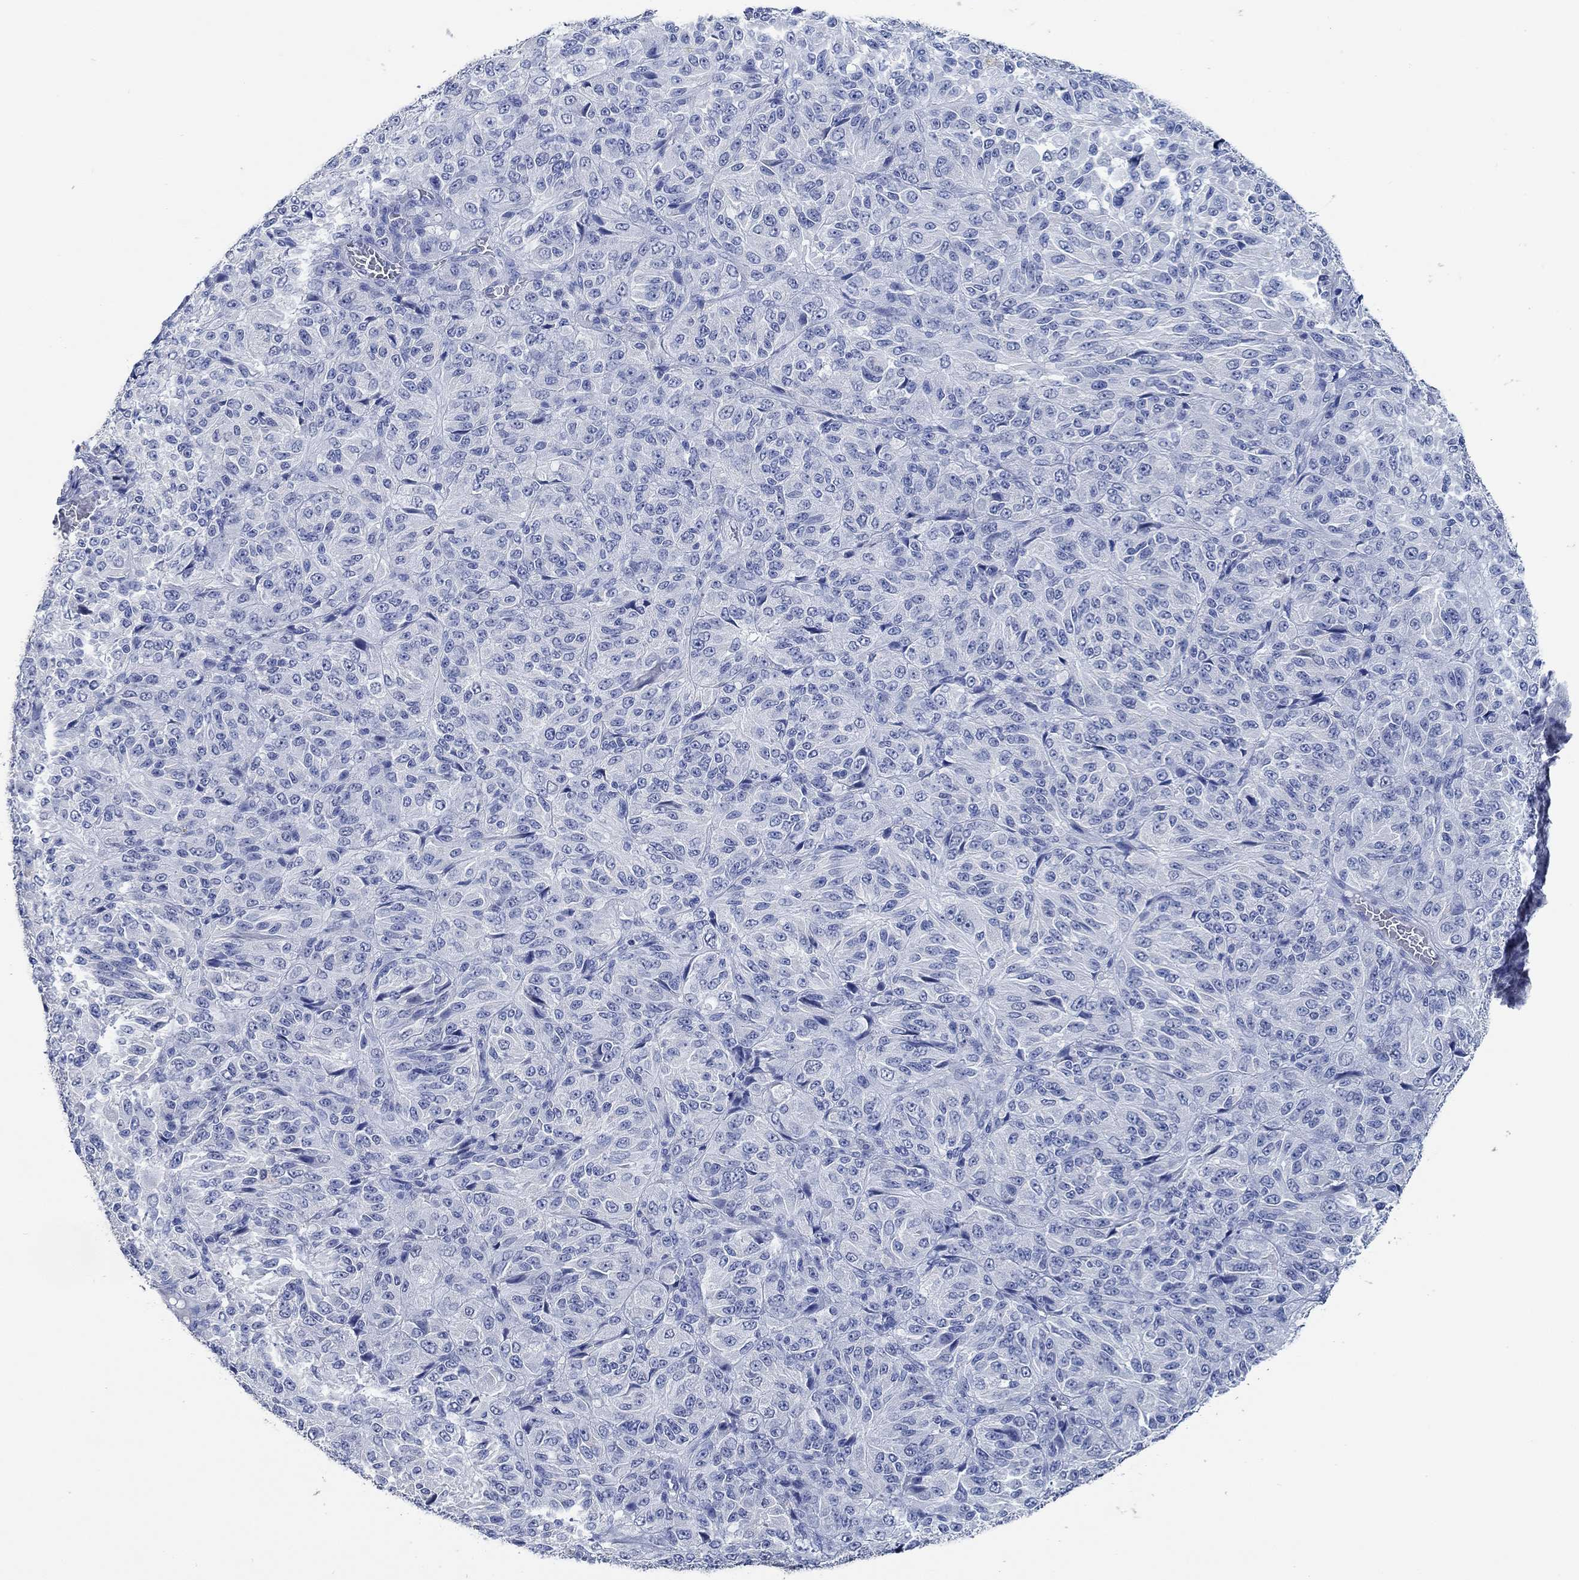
{"staining": {"intensity": "negative", "quantity": "none", "location": "none"}, "tissue": "melanoma", "cell_type": "Tumor cells", "image_type": "cancer", "snomed": [{"axis": "morphology", "description": "Malignant melanoma, Metastatic site"}, {"axis": "topography", "description": "Brain"}], "caption": "The micrograph displays no staining of tumor cells in malignant melanoma (metastatic site).", "gene": "PPP1R17", "patient": {"sex": "female", "age": 56}}